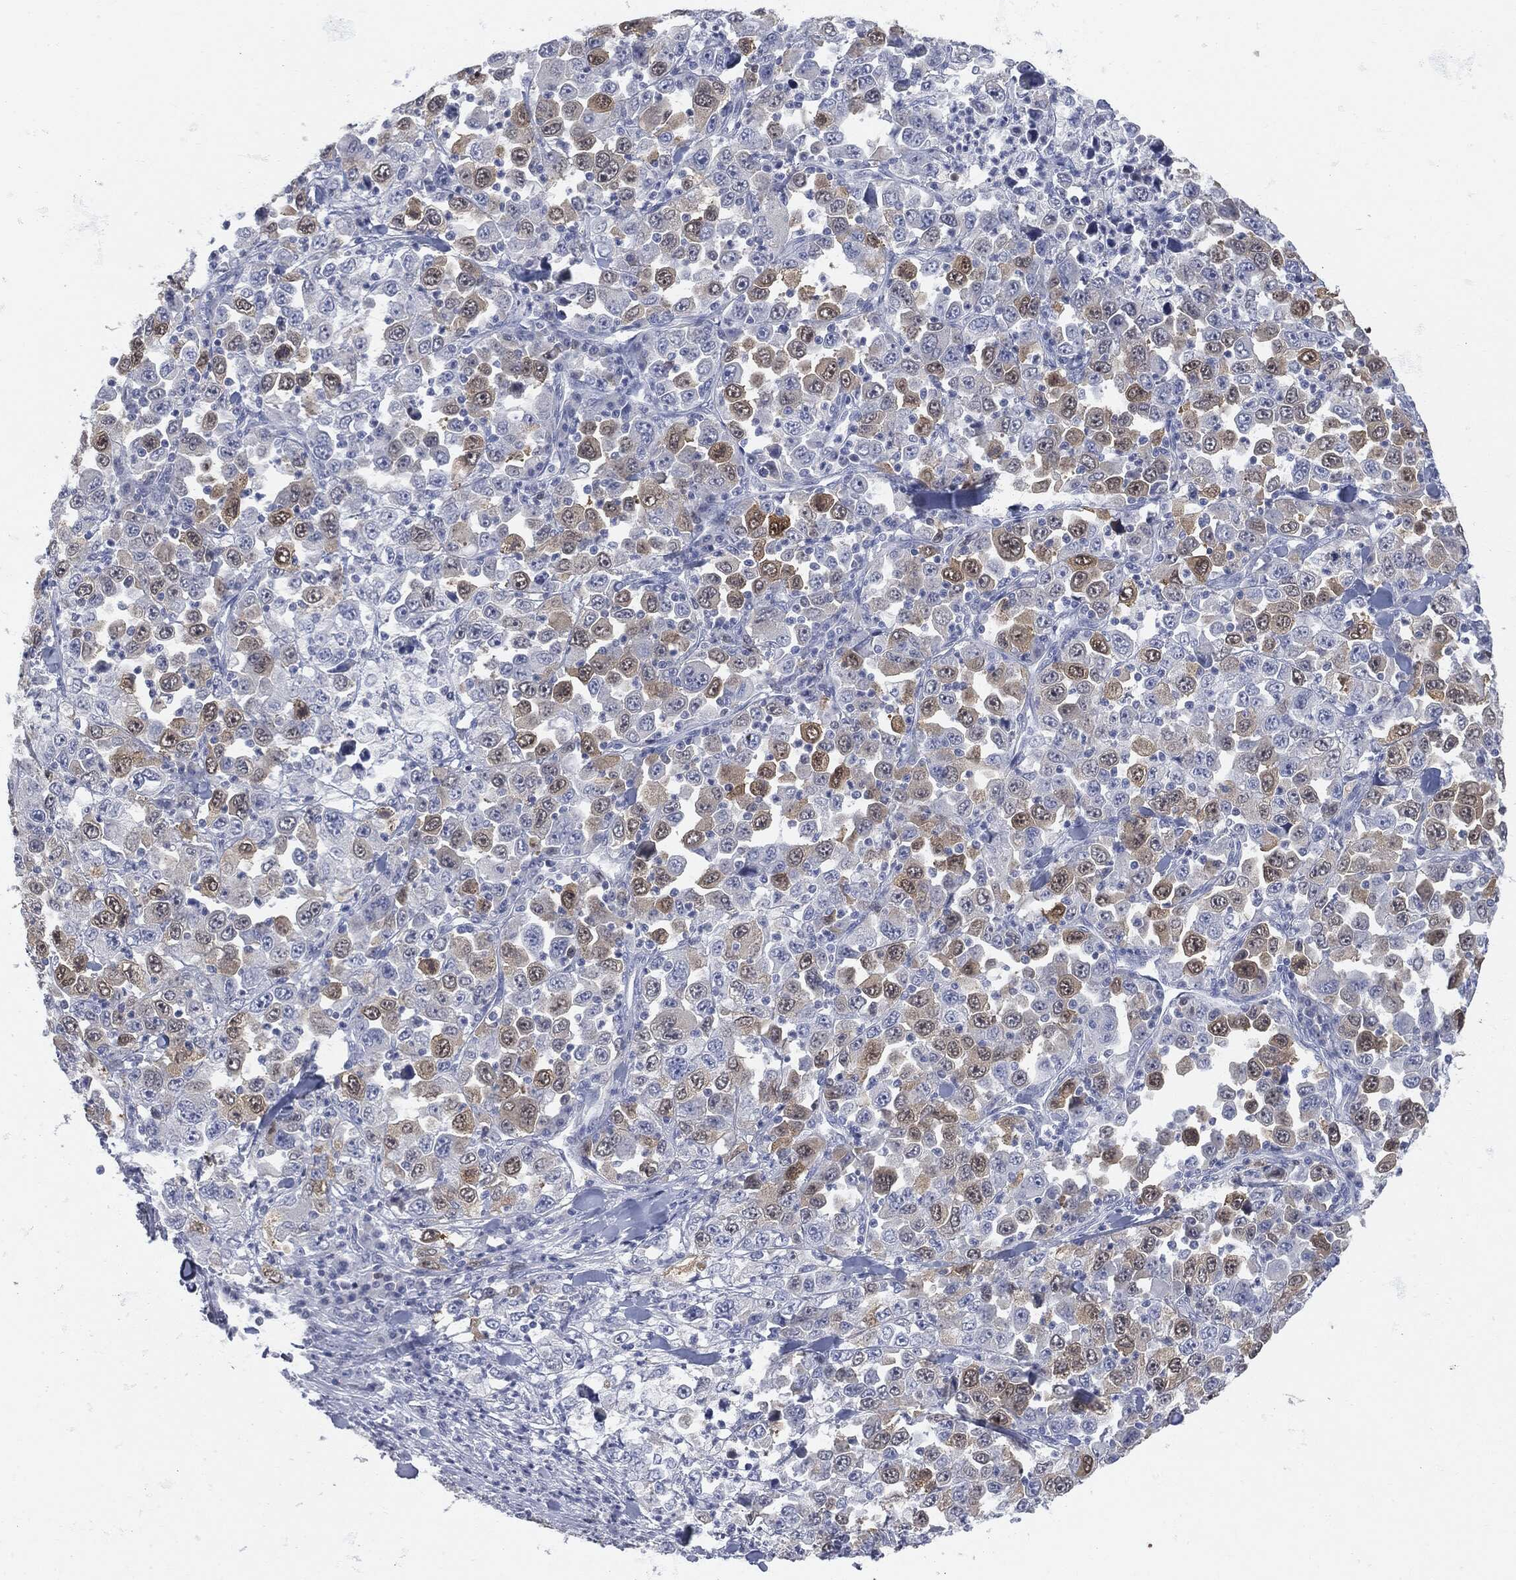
{"staining": {"intensity": "moderate", "quantity": "<25%", "location": "cytoplasmic/membranous"}, "tissue": "stomach cancer", "cell_type": "Tumor cells", "image_type": "cancer", "snomed": [{"axis": "morphology", "description": "Normal tissue, NOS"}, {"axis": "morphology", "description": "Adenocarcinoma, NOS"}, {"axis": "topography", "description": "Stomach, upper"}, {"axis": "topography", "description": "Stomach"}], "caption": "Immunohistochemistry of stomach cancer (adenocarcinoma) demonstrates low levels of moderate cytoplasmic/membranous positivity in about <25% of tumor cells. (DAB (3,3'-diaminobenzidine) IHC, brown staining for protein, blue staining for nuclei).", "gene": "UBE2C", "patient": {"sex": "male", "age": 59}}